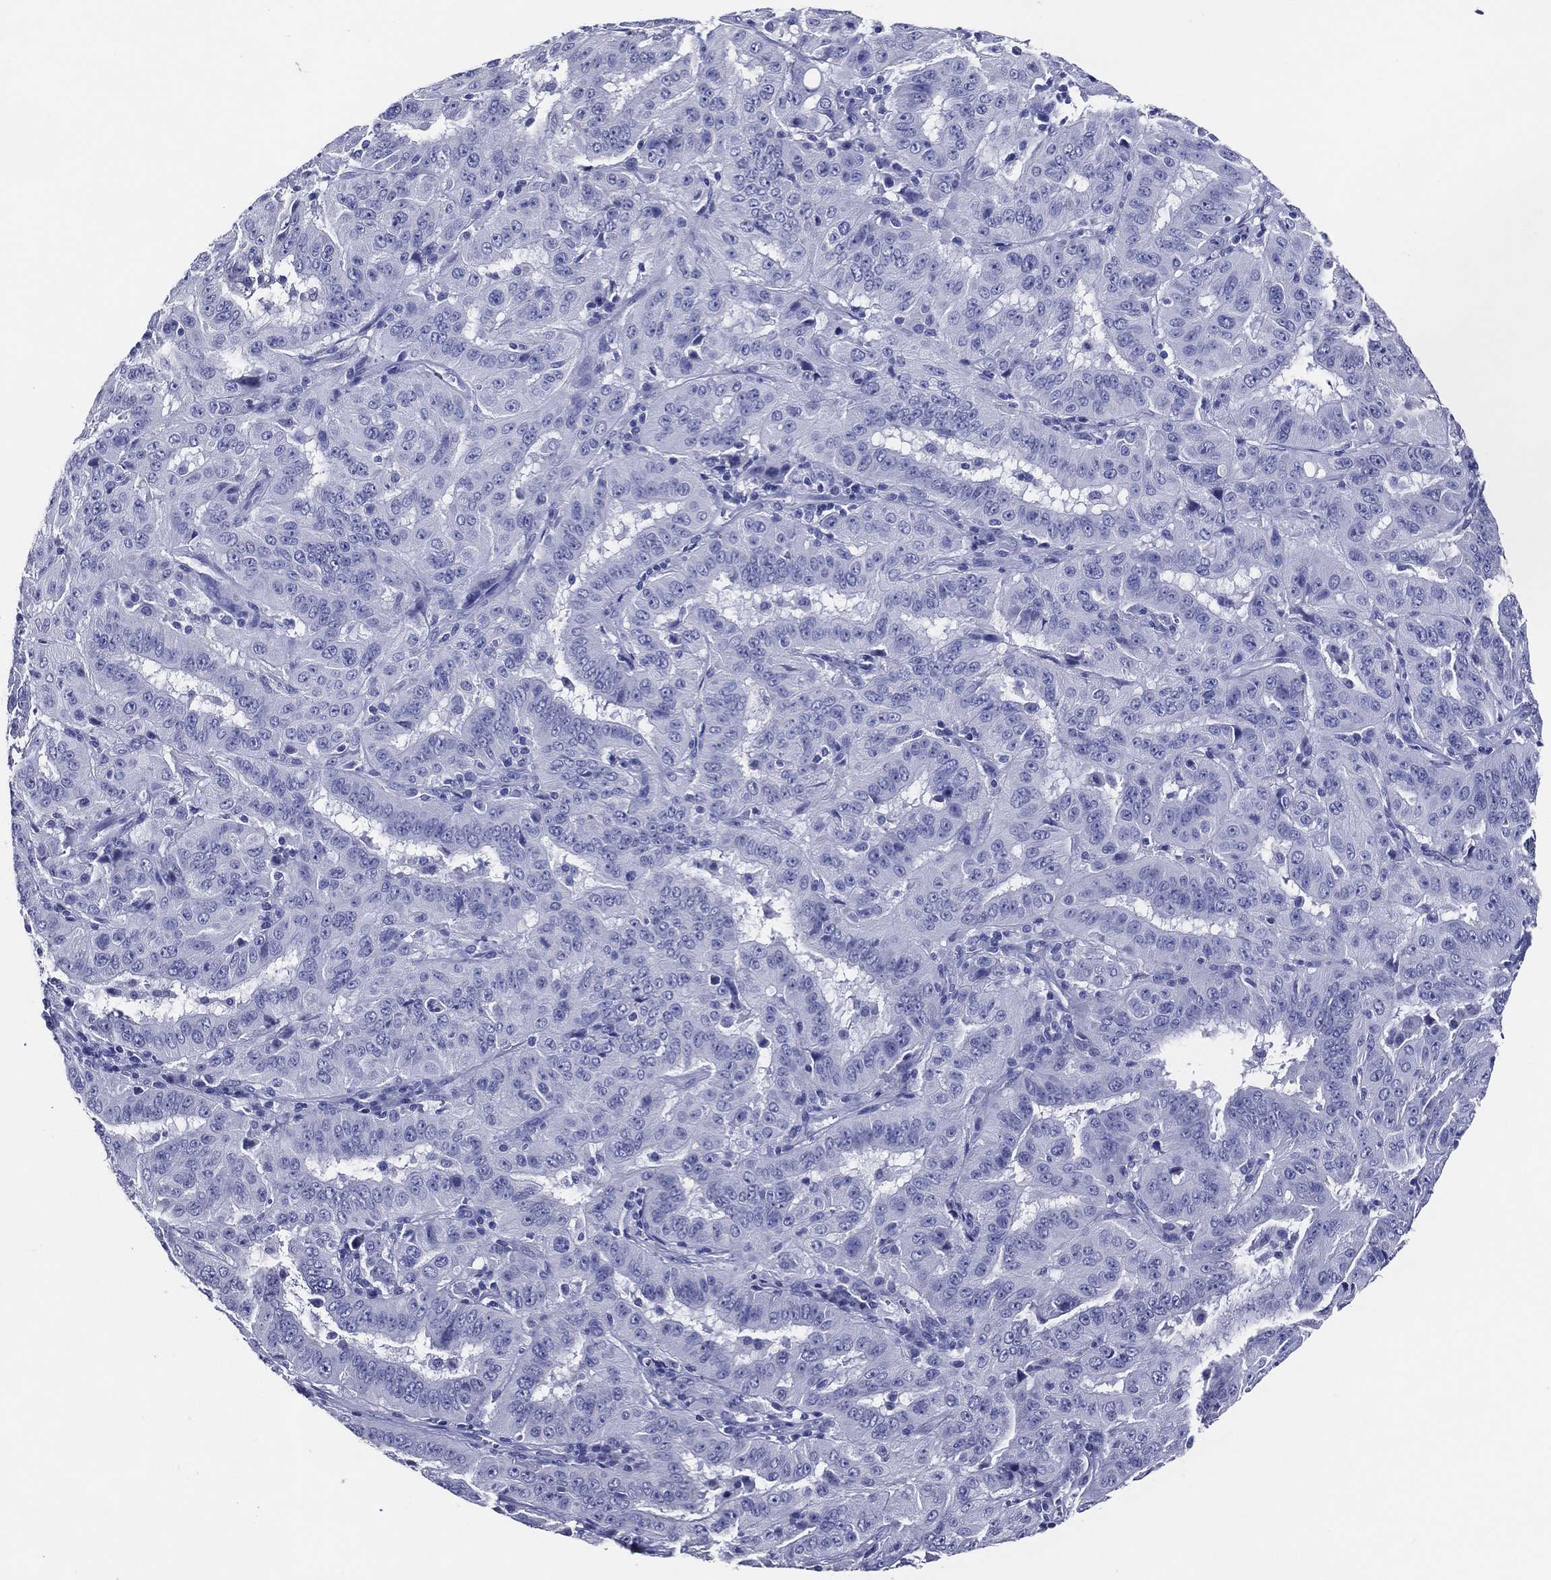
{"staining": {"intensity": "negative", "quantity": "none", "location": "none"}, "tissue": "pancreatic cancer", "cell_type": "Tumor cells", "image_type": "cancer", "snomed": [{"axis": "morphology", "description": "Adenocarcinoma, NOS"}, {"axis": "topography", "description": "Pancreas"}], "caption": "High power microscopy photomicrograph of an IHC photomicrograph of pancreatic cancer, revealing no significant positivity in tumor cells.", "gene": "ACE2", "patient": {"sex": "male", "age": 63}}